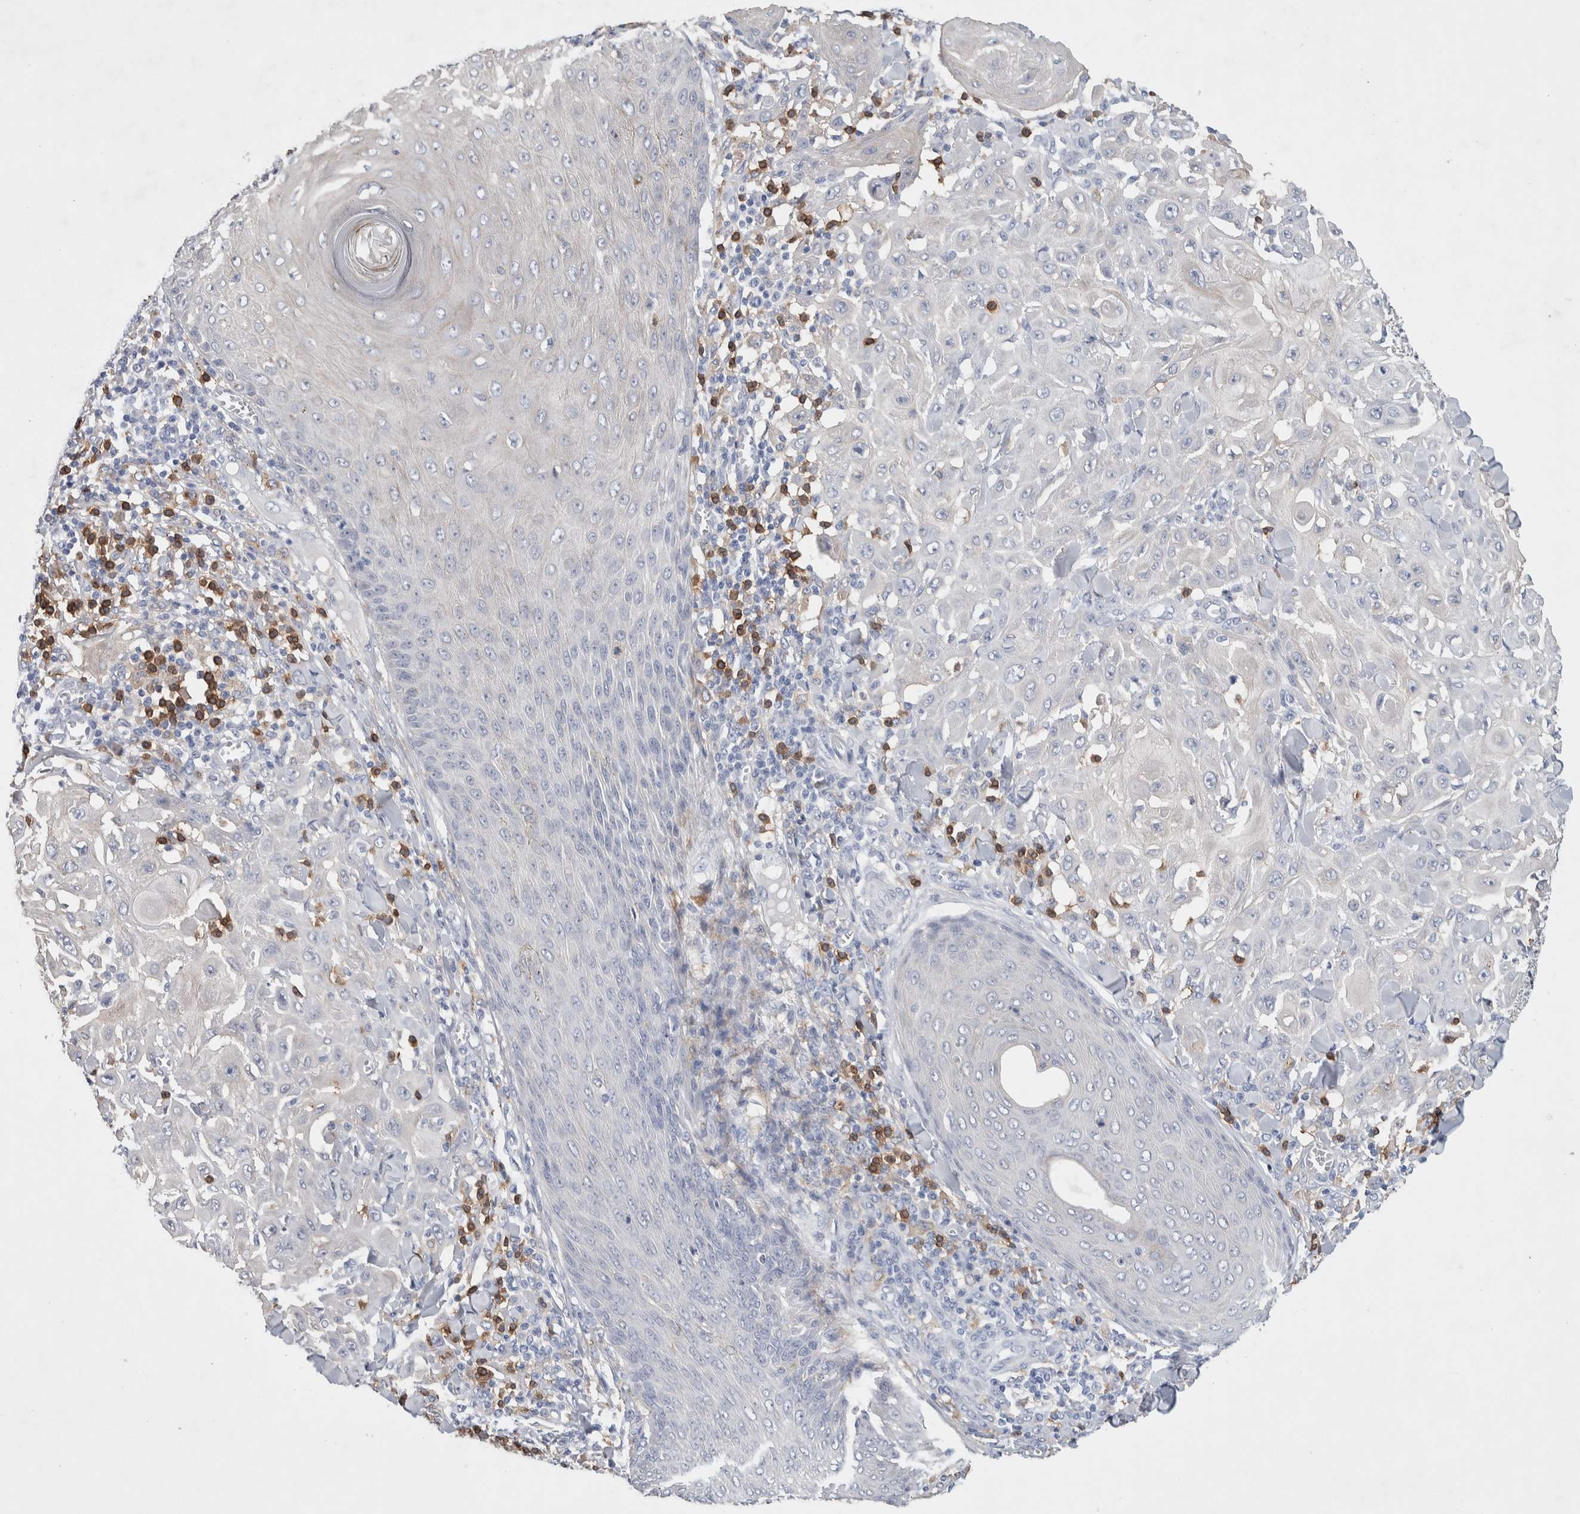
{"staining": {"intensity": "negative", "quantity": "none", "location": "none"}, "tissue": "skin cancer", "cell_type": "Tumor cells", "image_type": "cancer", "snomed": [{"axis": "morphology", "description": "Squamous cell carcinoma, NOS"}, {"axis": "topography", "description": "Skin"}], "caption": "There is no significant expression in tumor cells of skin cancer.", "gene": "NCF2", "patient": {"sex": "male", "age": 24}}